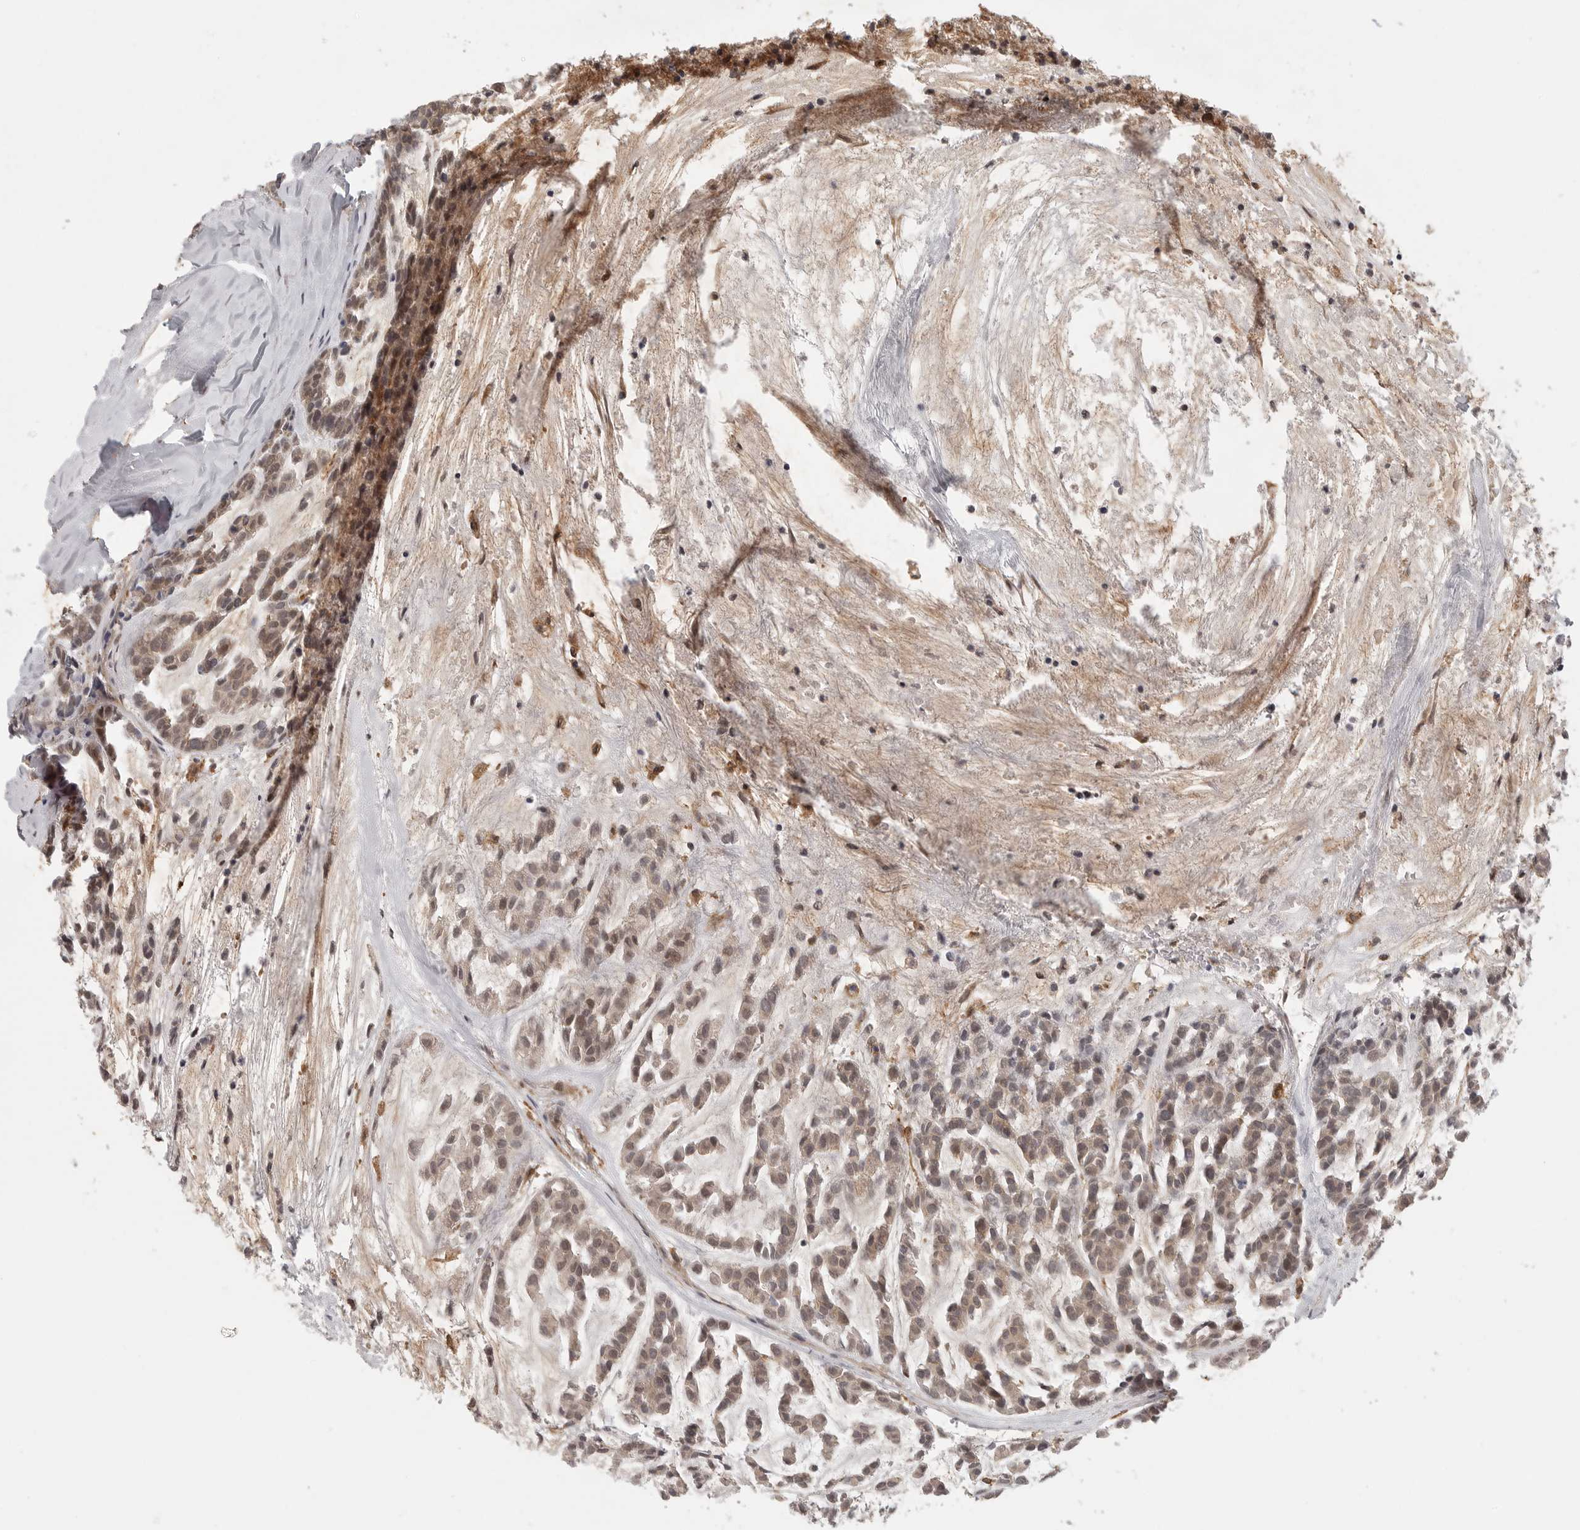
{"staining": {"intensity": "weak", "quantity": ">75%", "location": "cytoplasmic/membranous"}, "tissue": "head and neck cancer", "cell_type": "Tumor cells", "image_type": "cancer", "snomed": [{"axis": "morphology", "description": "Adenocarcinoma, NOS"}, {"axis": "morphology", "description": "Adenoma, NOS"}, {"axis": "topography", "description": "Head-Neck"}], "caption": "Weak cytoplasmic/membranous protein expression is seen in approximately >75% of tumor cells in adenocarcinoma (head and neck). Using DAB (3,3'-diaminobenzidine) (brown) and hematoxylin (blue) stains, captured at high magnification using brightfield microscopy.", "gene": "DBNL", "patient": {"sex": "female", "age": 55}}